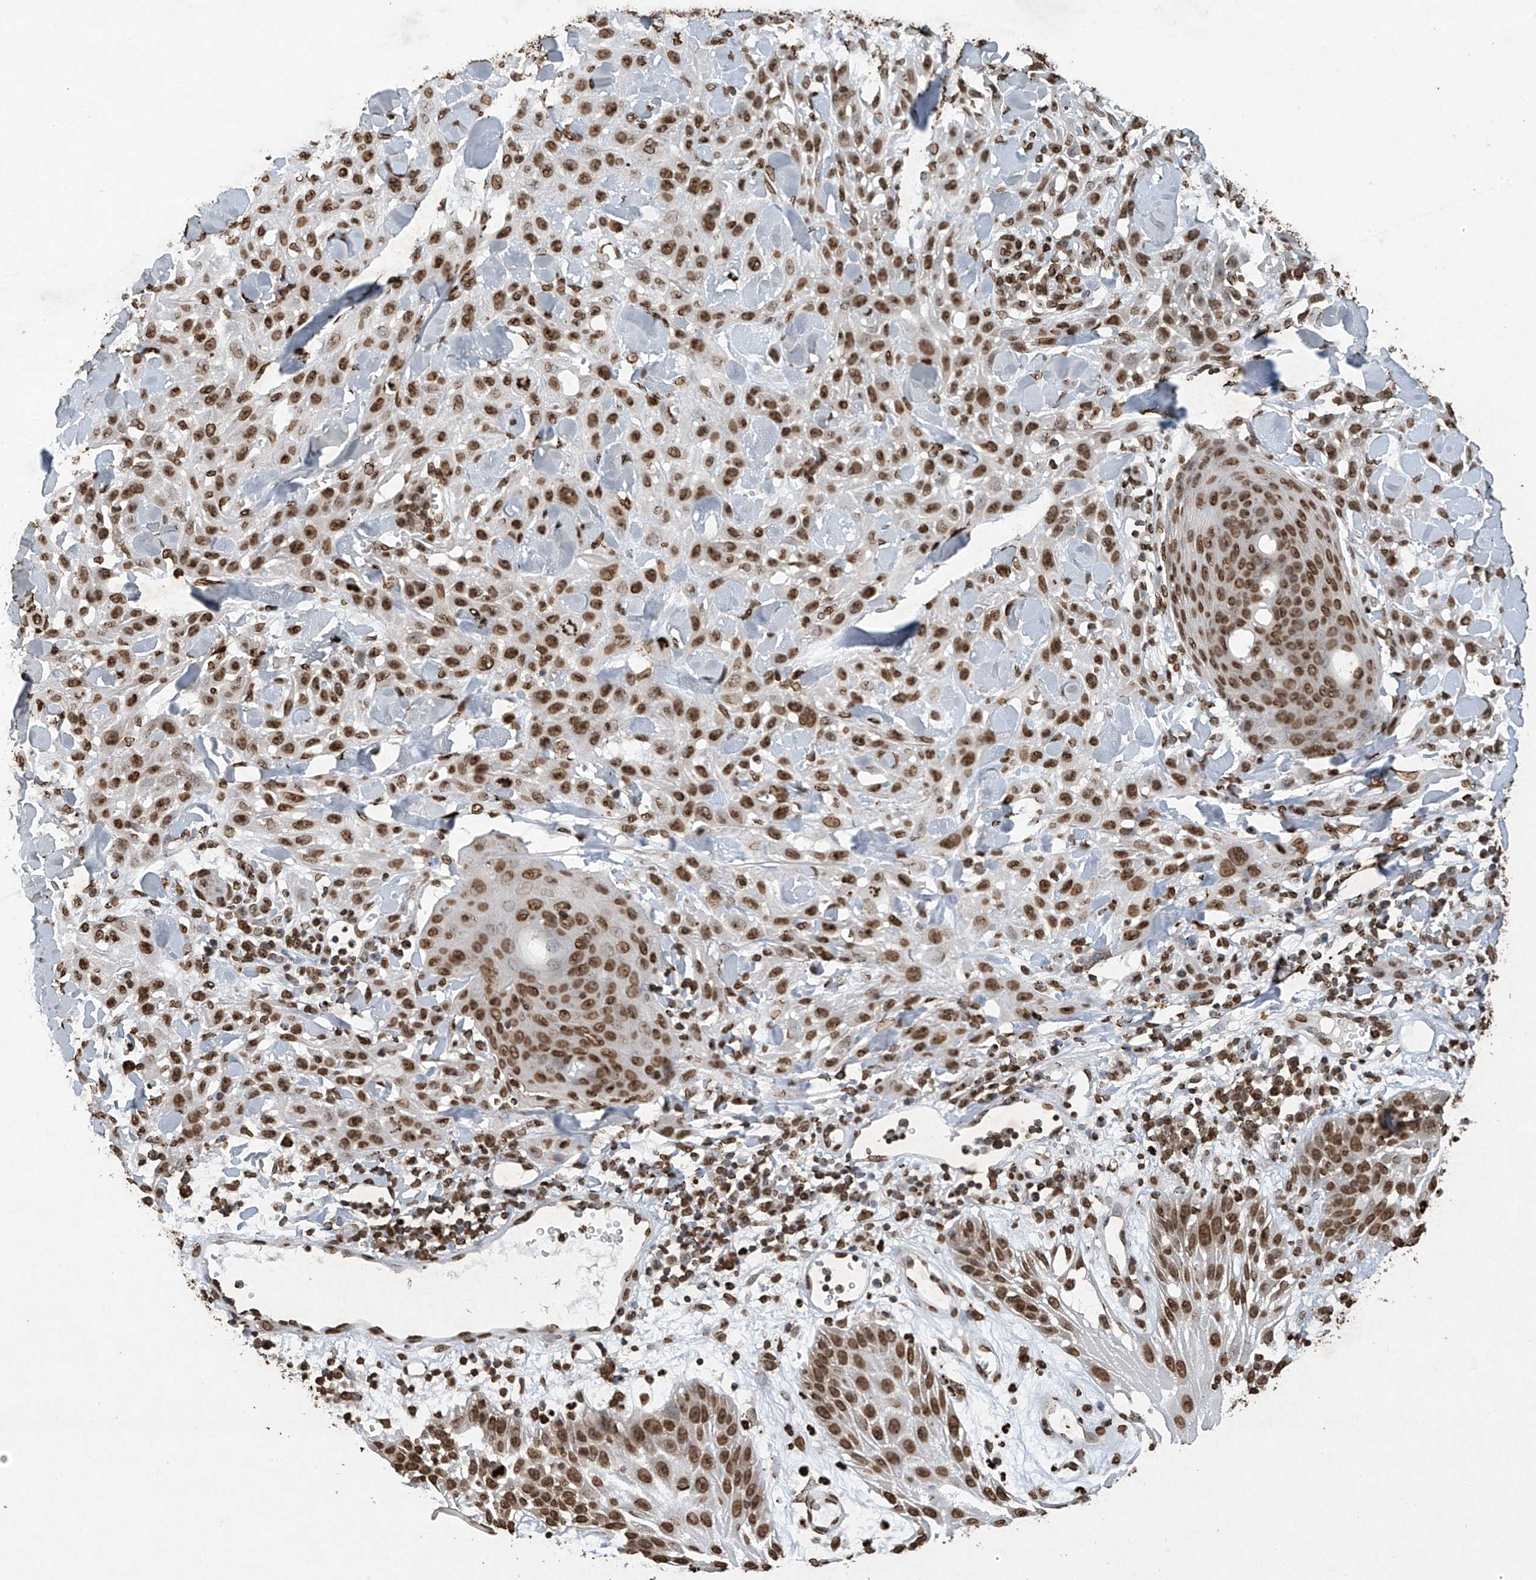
{"staining": {"intensity": "moderate", "quantity": ">75%", "location": "nuclear"}, "tissue": "skin cancer", "cell_type": "Tumor cells", "image_type": "cancer", "snomed": [{"axis": "morphology", "description": "Squamous cell carcinoma, NOS"}, {"axis": "topography", "description": "Skin"}], "caption": "A micrograph of human skin cancer stained for a protein reveals moderate nuclear brown staining in tumor cells. (Brightfield microscopy of DAB IHC at high magnification).", "gene": "H3-3A", "patient": {"sex": "male", "age": 24}}